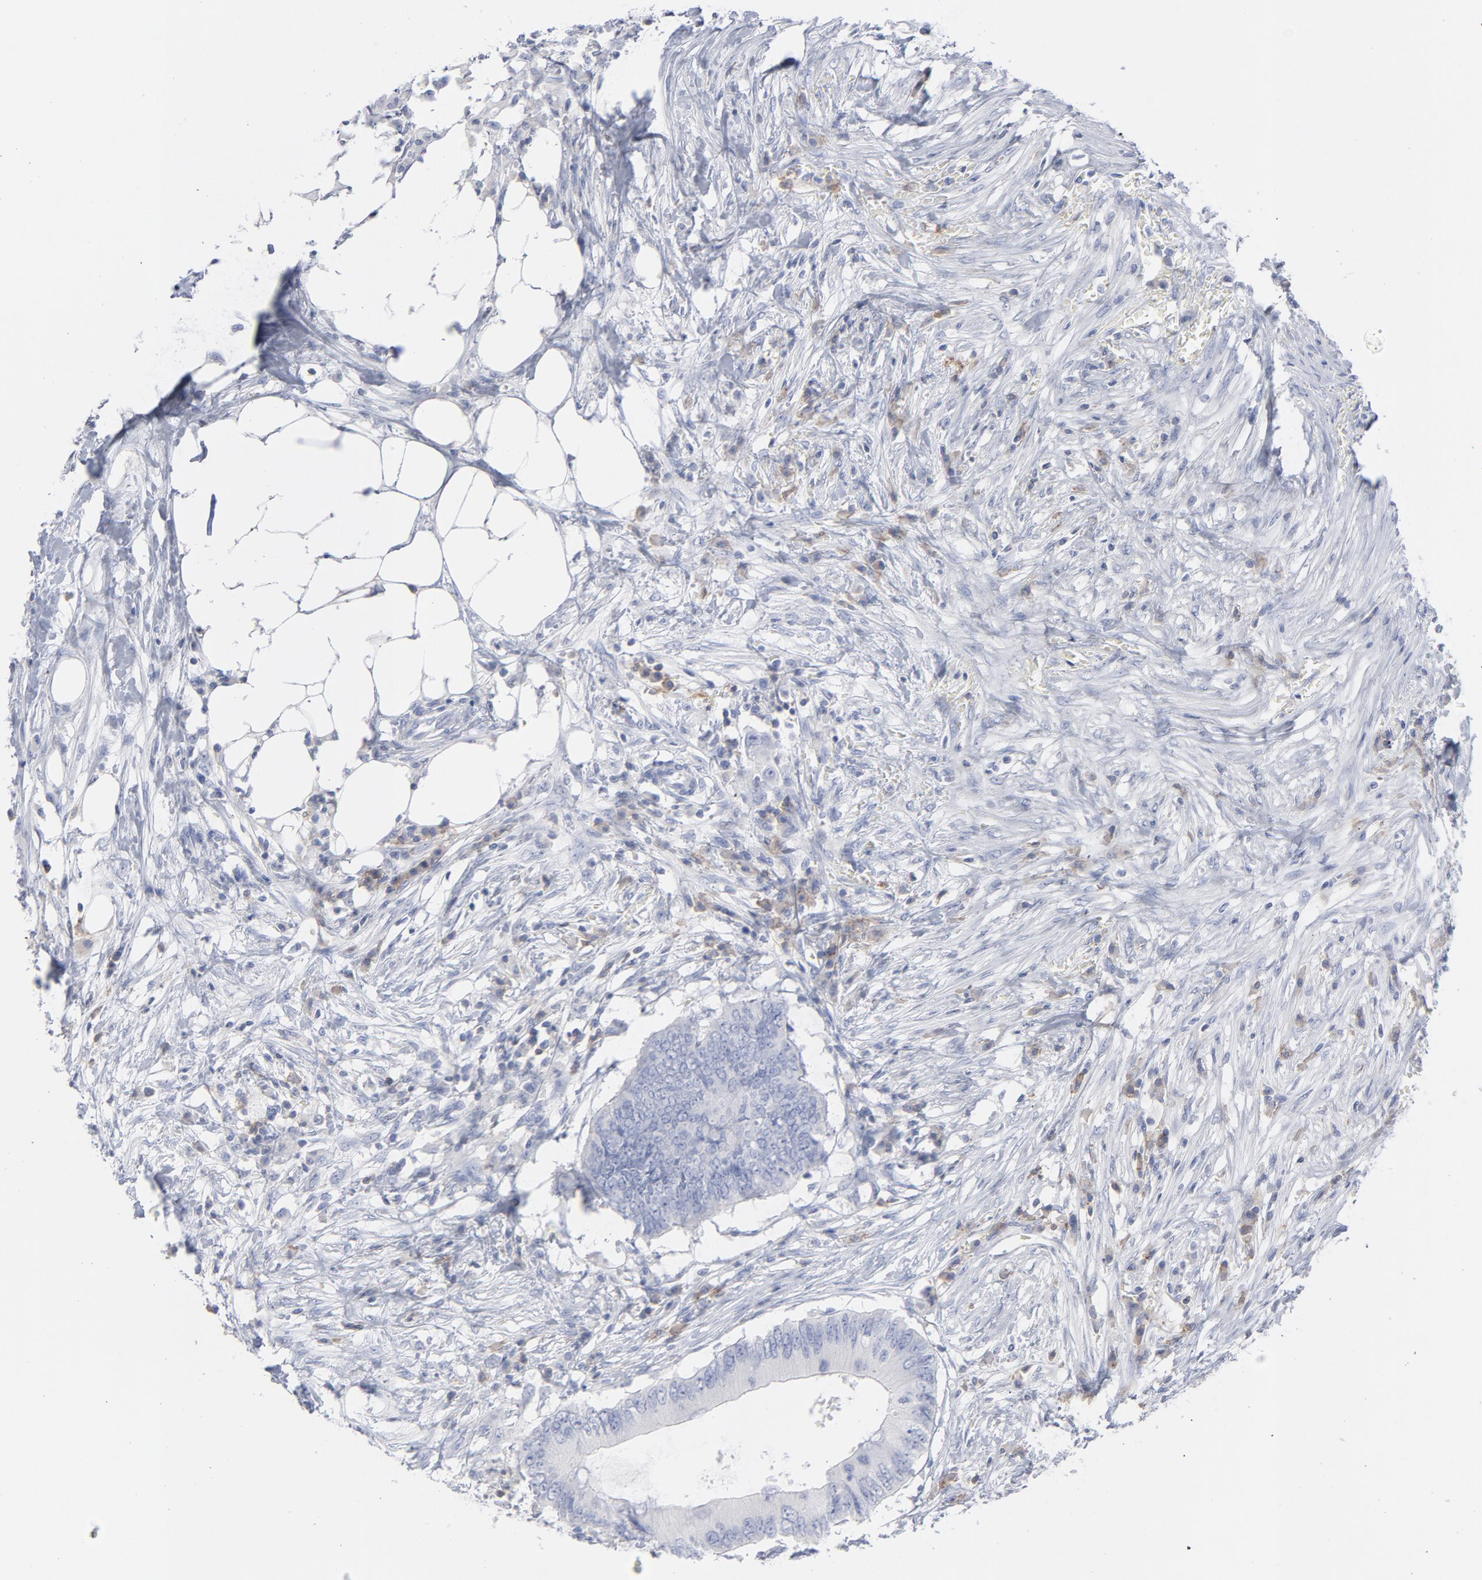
{"staining": {"intensity": "negative", "quantity": "none", "location": "none"}, "tissue": "colorectal cancer", "cell_type": "Tumor cells", "image_type": "cancer", "snomed": [{"axis": "morphology", "description": "Adenocarcinoma, NOS"}, {"axis": "topography", "description": "Colon"}], "caption": "An image of adenocarcinoma (colorectal) stained for a protein exhibits no brown staining in tumor cells.", "gene": "P2RY8", "patient": {"sex": "male", "age": 71}}